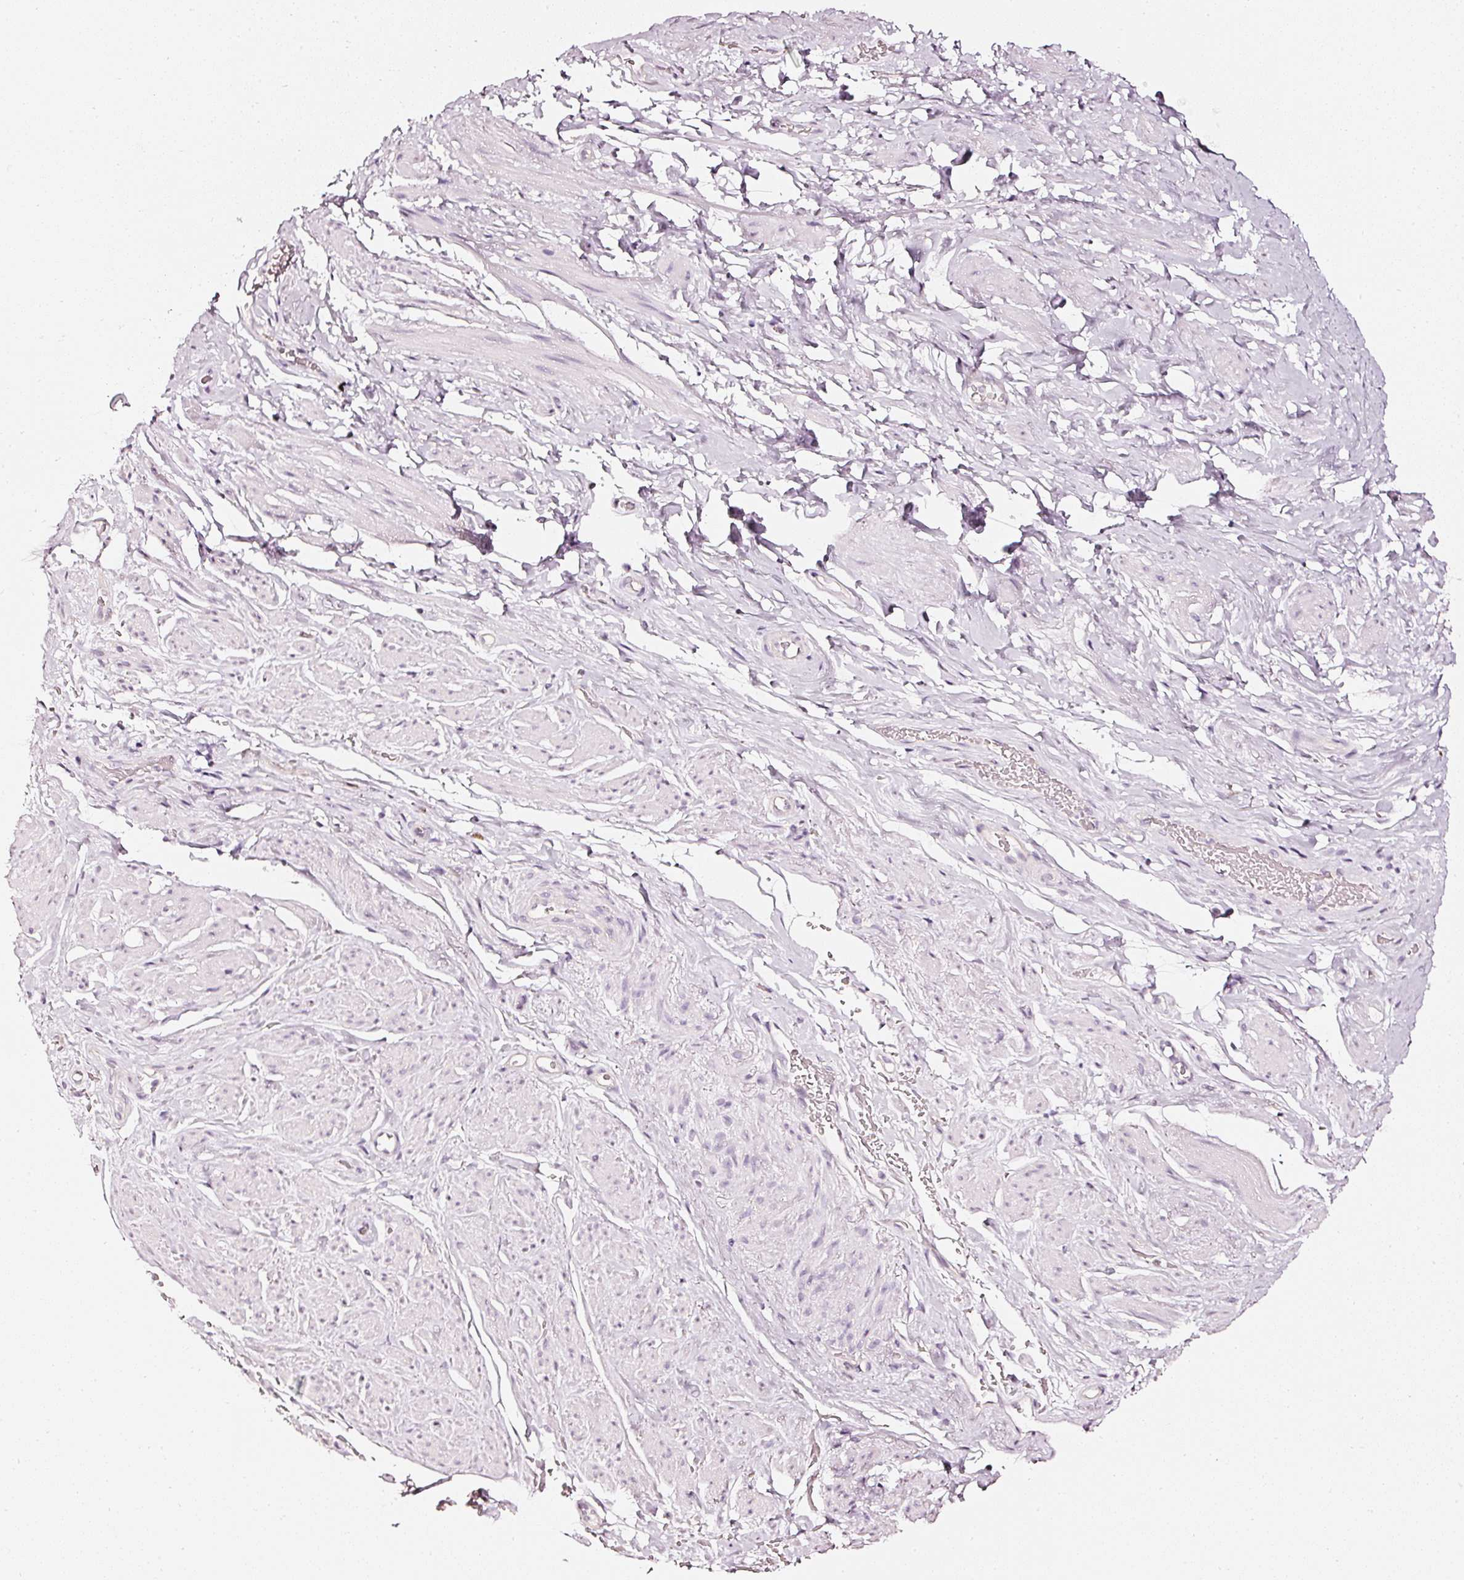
{"staining": {"intensity": "negative", "quantity": "none", "location": "none"}, "tissue": "smooth muscle", "cell_type": "Smooth muscle cells", "image_type": "normal", "snomed": [{"axis": "morphology", "description": "Normal tissue, NOS"}, {"axis": "topography", "description": "Smooth muscle"}, {"axis": "topography", "description": "Peripheral nerve tissue"}], "caption": "Smooth muscle cells show no significant staining in normal smooth muscle. (DAB (3,3'-diaminobenzidine) IHC with hematoxylin counter stain).", "gene": "CNP", "patient": {"sex": "male", "age": 69}}